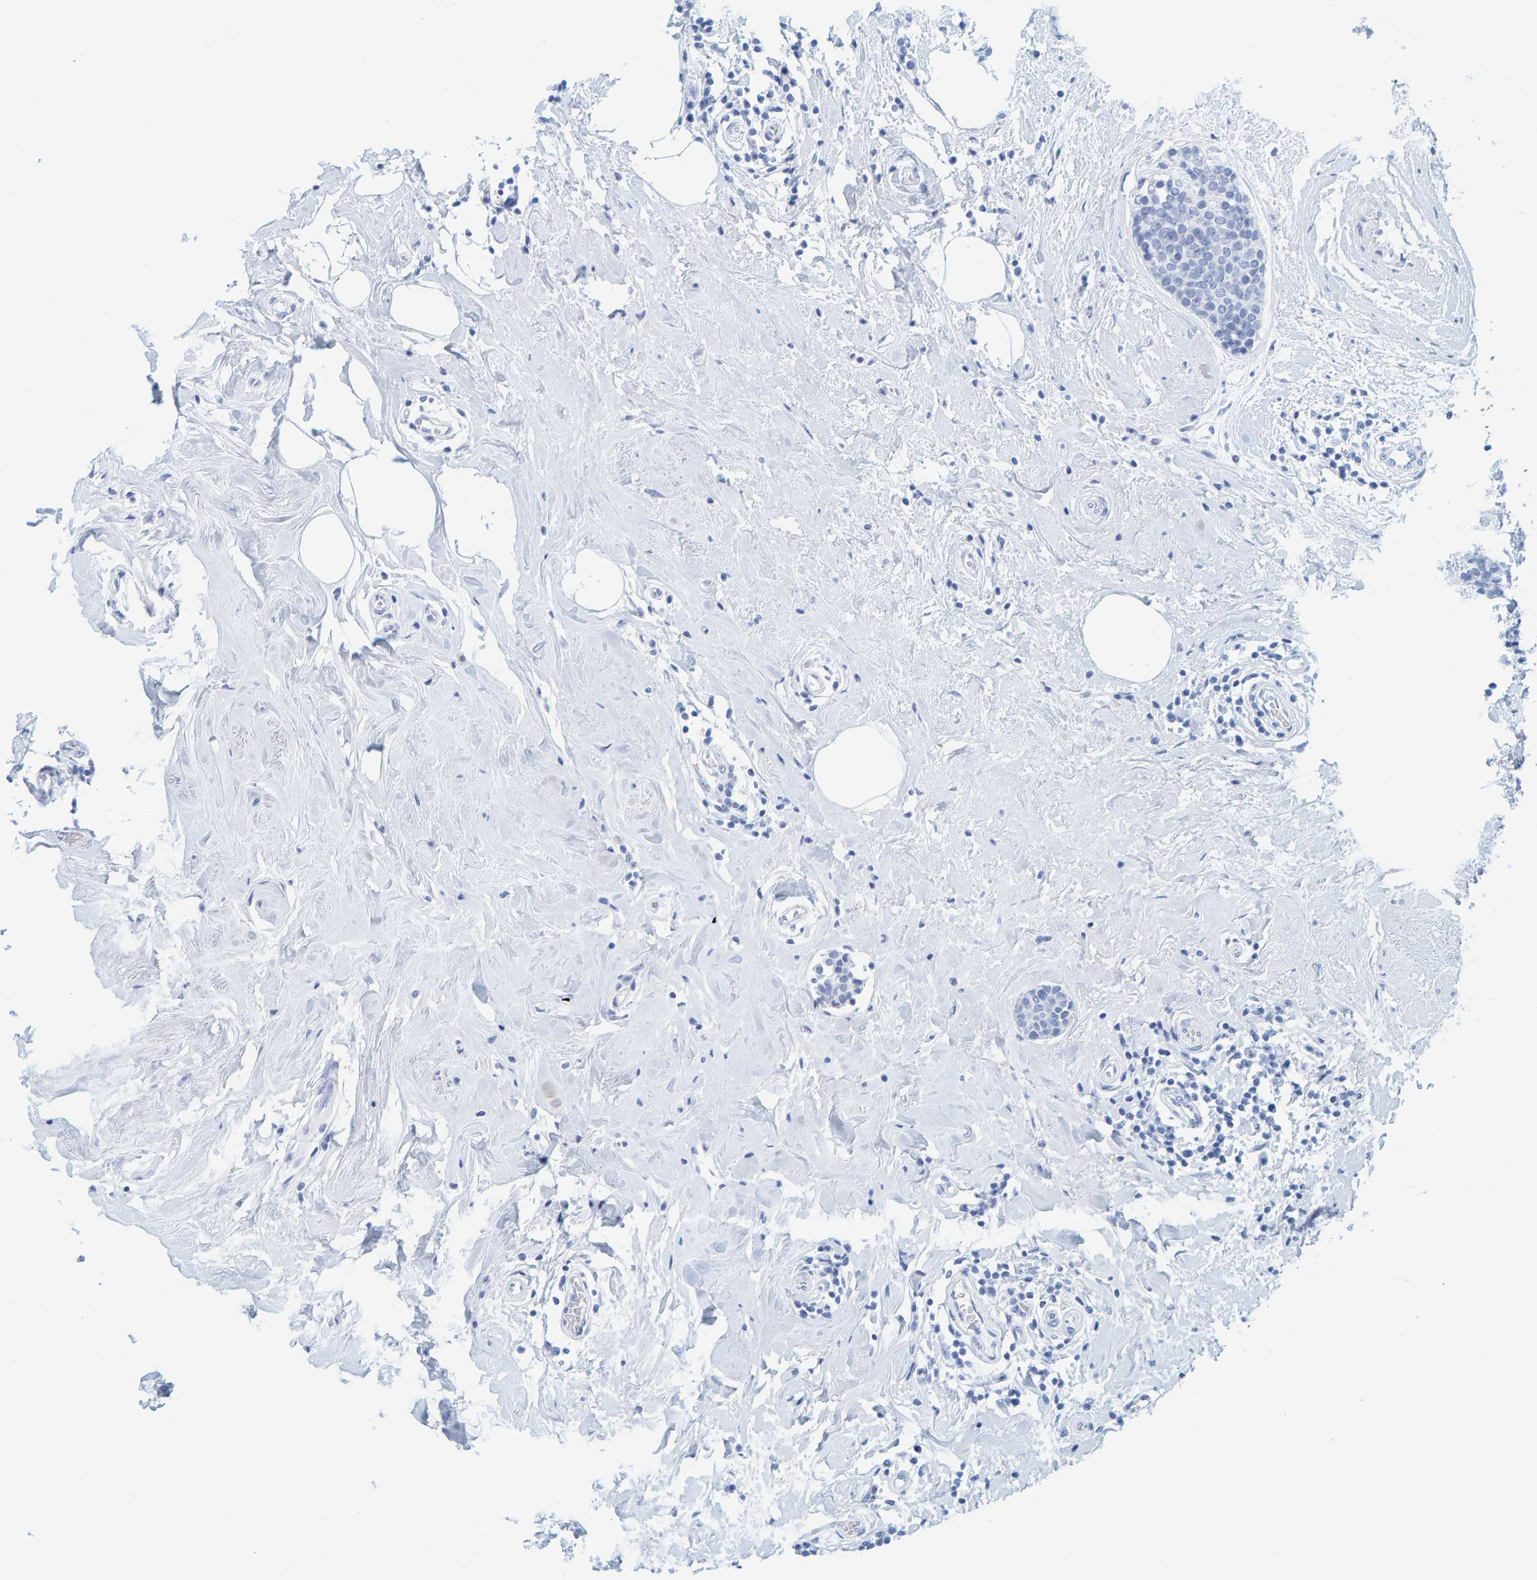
{"staining": {"intensity": "negative", "quantity": "none", "location": "none"}, "tissue": "breast cancer", "cell_type": "Tumor cells", "image_type": "cancer", "snomed": [{"axis": "morphology", "description": "Duct carcinoma"}, {"axis": "topography", "description": "Breast"}], "caption": "Immunohistochemistry photomicrograph of neoplastic tissue: breast cancer (infiltrating ductal carcinoma) stained with DAB (3,3'-diaminobenzidine) shows no significant protein staining in tumor cells. The staining is performed using DAB (3,3'-diaminobenzidine) brown chromogen with nuclei counter-stained in using hematoxylin.", "gene": "SFTPC", "patient": {"sex": "female", "age": 55}}